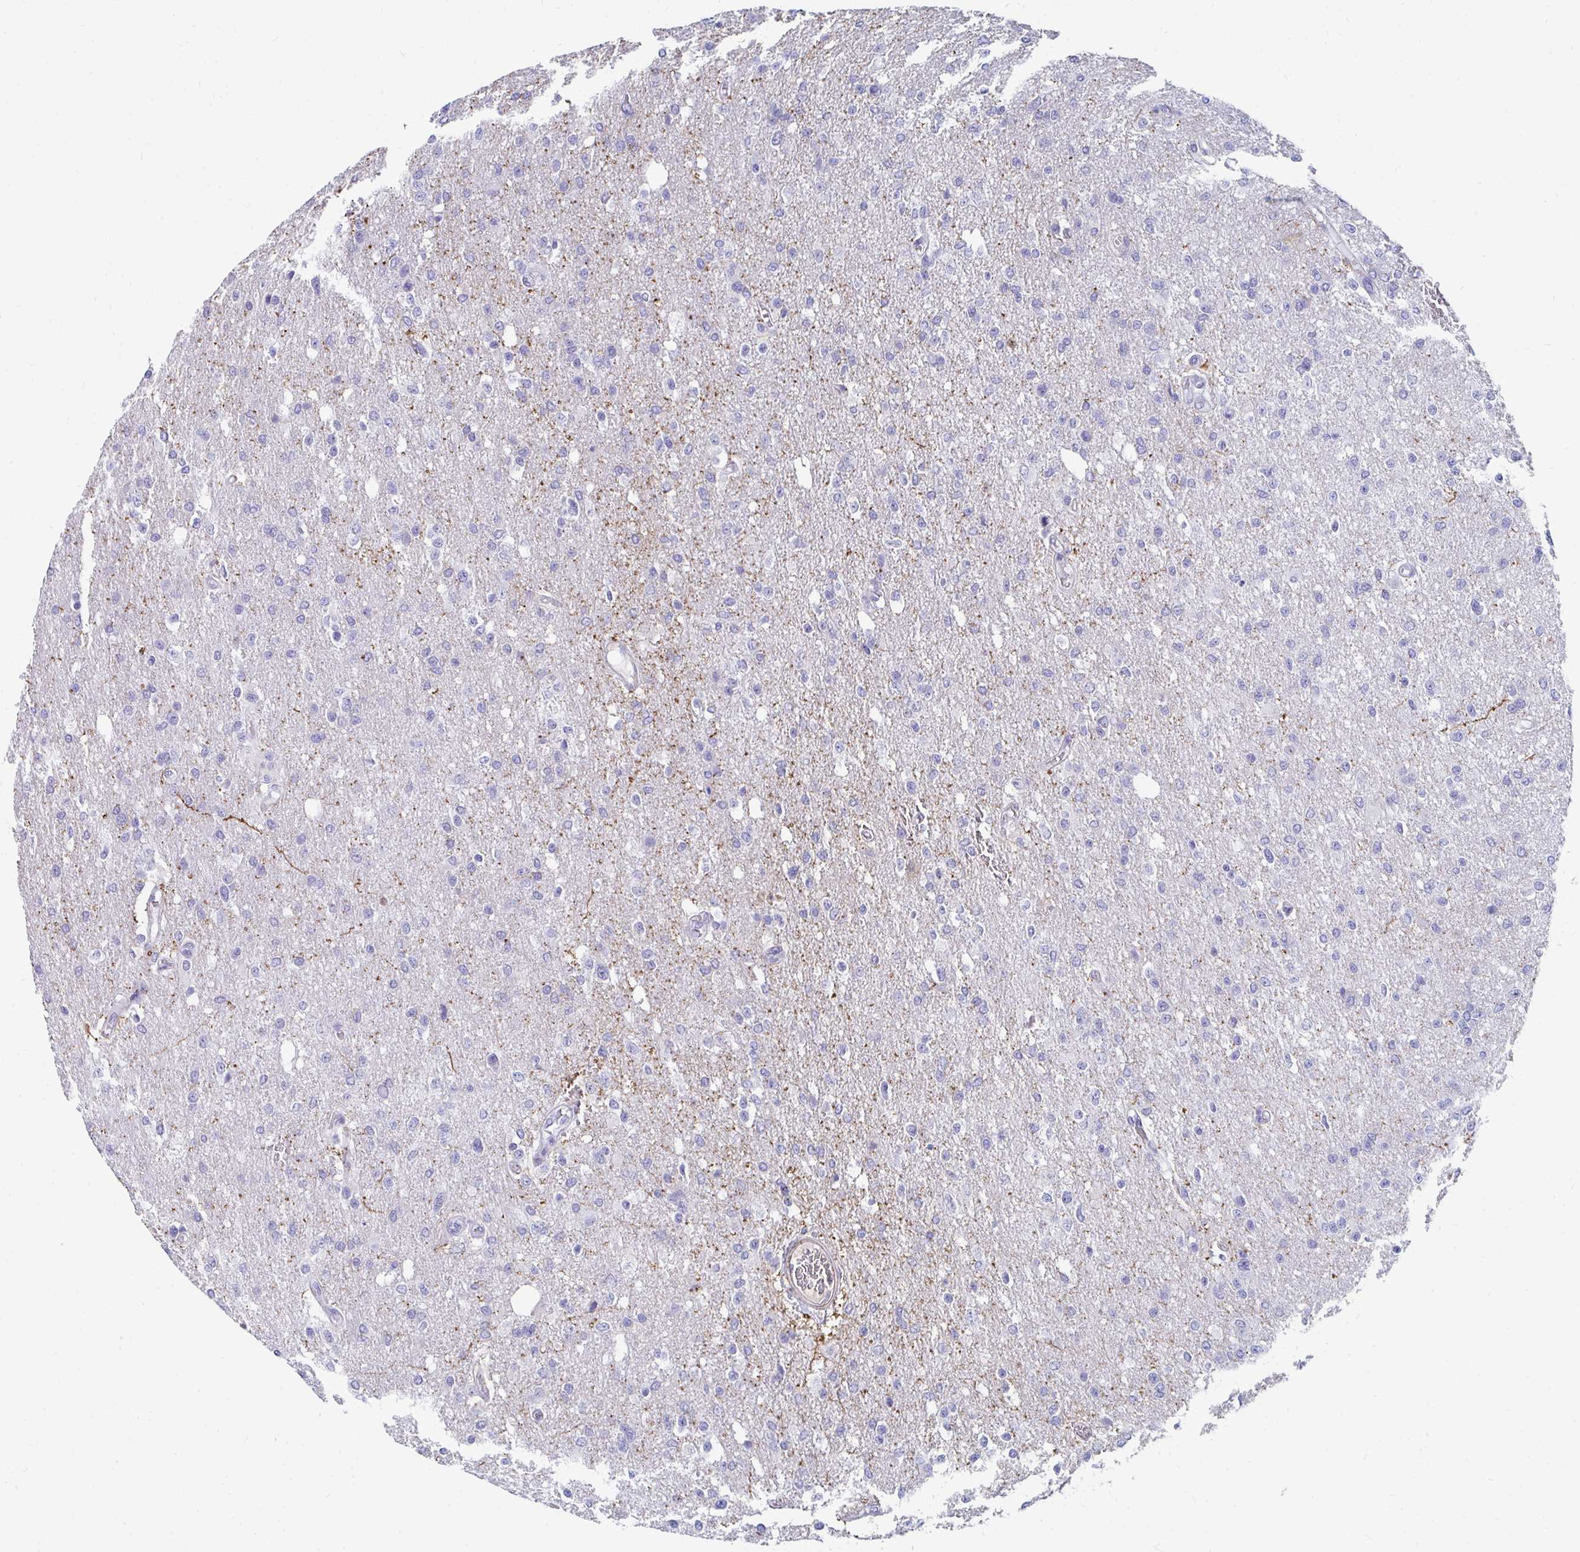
{"staining": {"intensity": "negative", "quantity": "none", "location": "none"}, "tissue": "glioma", "cell_type": "Tumor cells", "image_type": "cancer", "snomed": [{"axis": "morphology", "description": "Glioma, malignant, Low grade"}, {"axis": "topography", "description": "Brain"}], "caption": "Immunohistochemical staining of malignant glioma (low-grade) shows no significant staining in tumor cells.", "gene": "CD7", "patient": {"sex": "male", "age": 26}}